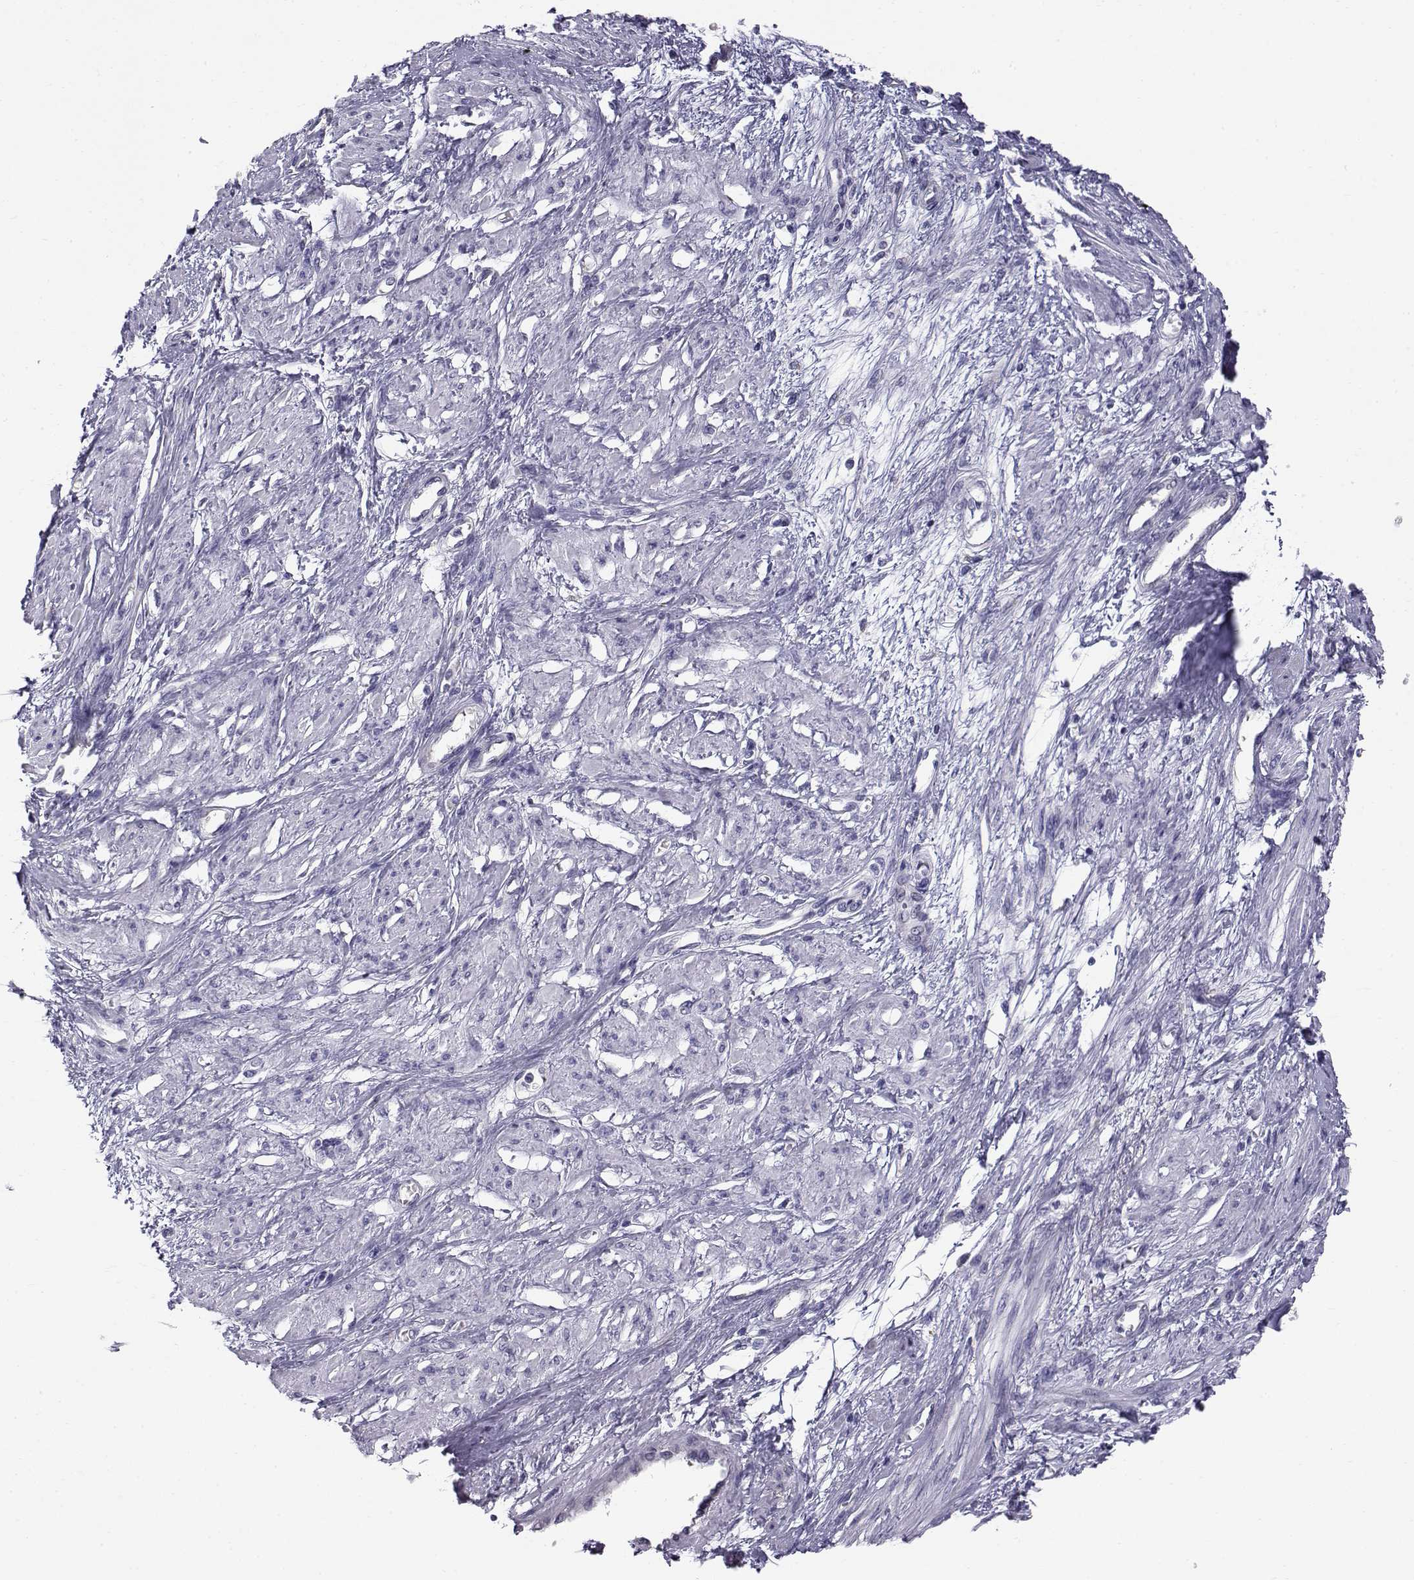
{"staining": {"intensity": "negative", "quantity": "none", "location": "none"}, "tissue": "smooth muscle", "cell_type": "Smooth muscle cells", "image_type": "normal", "snomed": [{"axis": "morphology", "description": "Normal tissue, NOS"}, {"axis": "topography", "description": "Smooth muscle"}, {"axis": "topography", "description": "Uterus"}], "caption": "The histopathology image exhibits no significant positivity in smooth muscle cells of smooth muscle.", "gene": "RNASE12", "patient": {"sex": "female", "age": 39}}